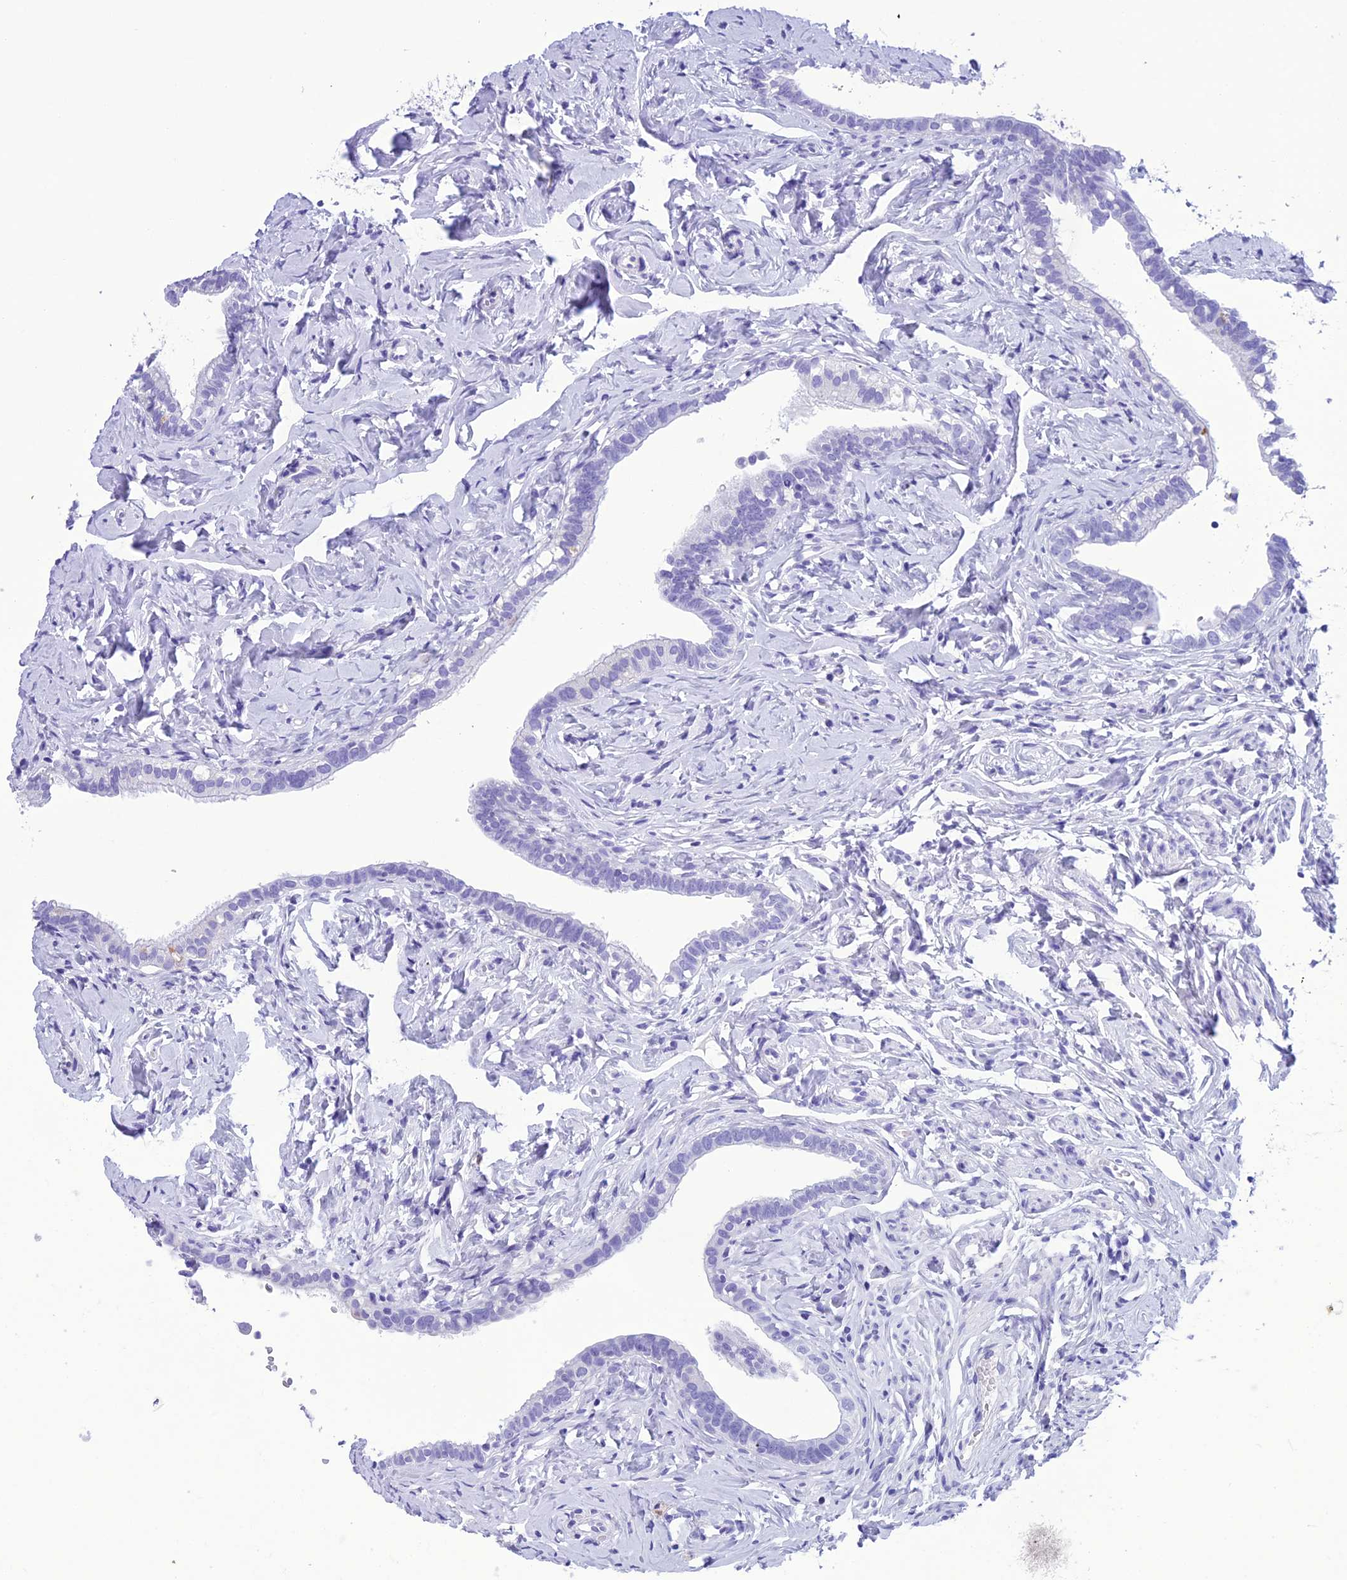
{"staining": {"intensity": "negative", "quantity": "none", "location": "none"}, "tissue": "fallopian tube", "cell_type": "Glandular cells", "image_type": "normal", "snomed": [{"axis": "morphology", "description": "Normal tissue, NOS"}, {"axis": "topography", "description": "Fallopian tube"}], "caption": "Immunohistochemistry image of normal human fallopian tube stained for a protein (brown), which displays no positivity in glandular cells. (DAB (3,3'-diaminobenzidine) immunohistochemistry (IHC), high magnification).", "gene": "TRAM1L1", "patient": {"sex": "female", "age": 66}}